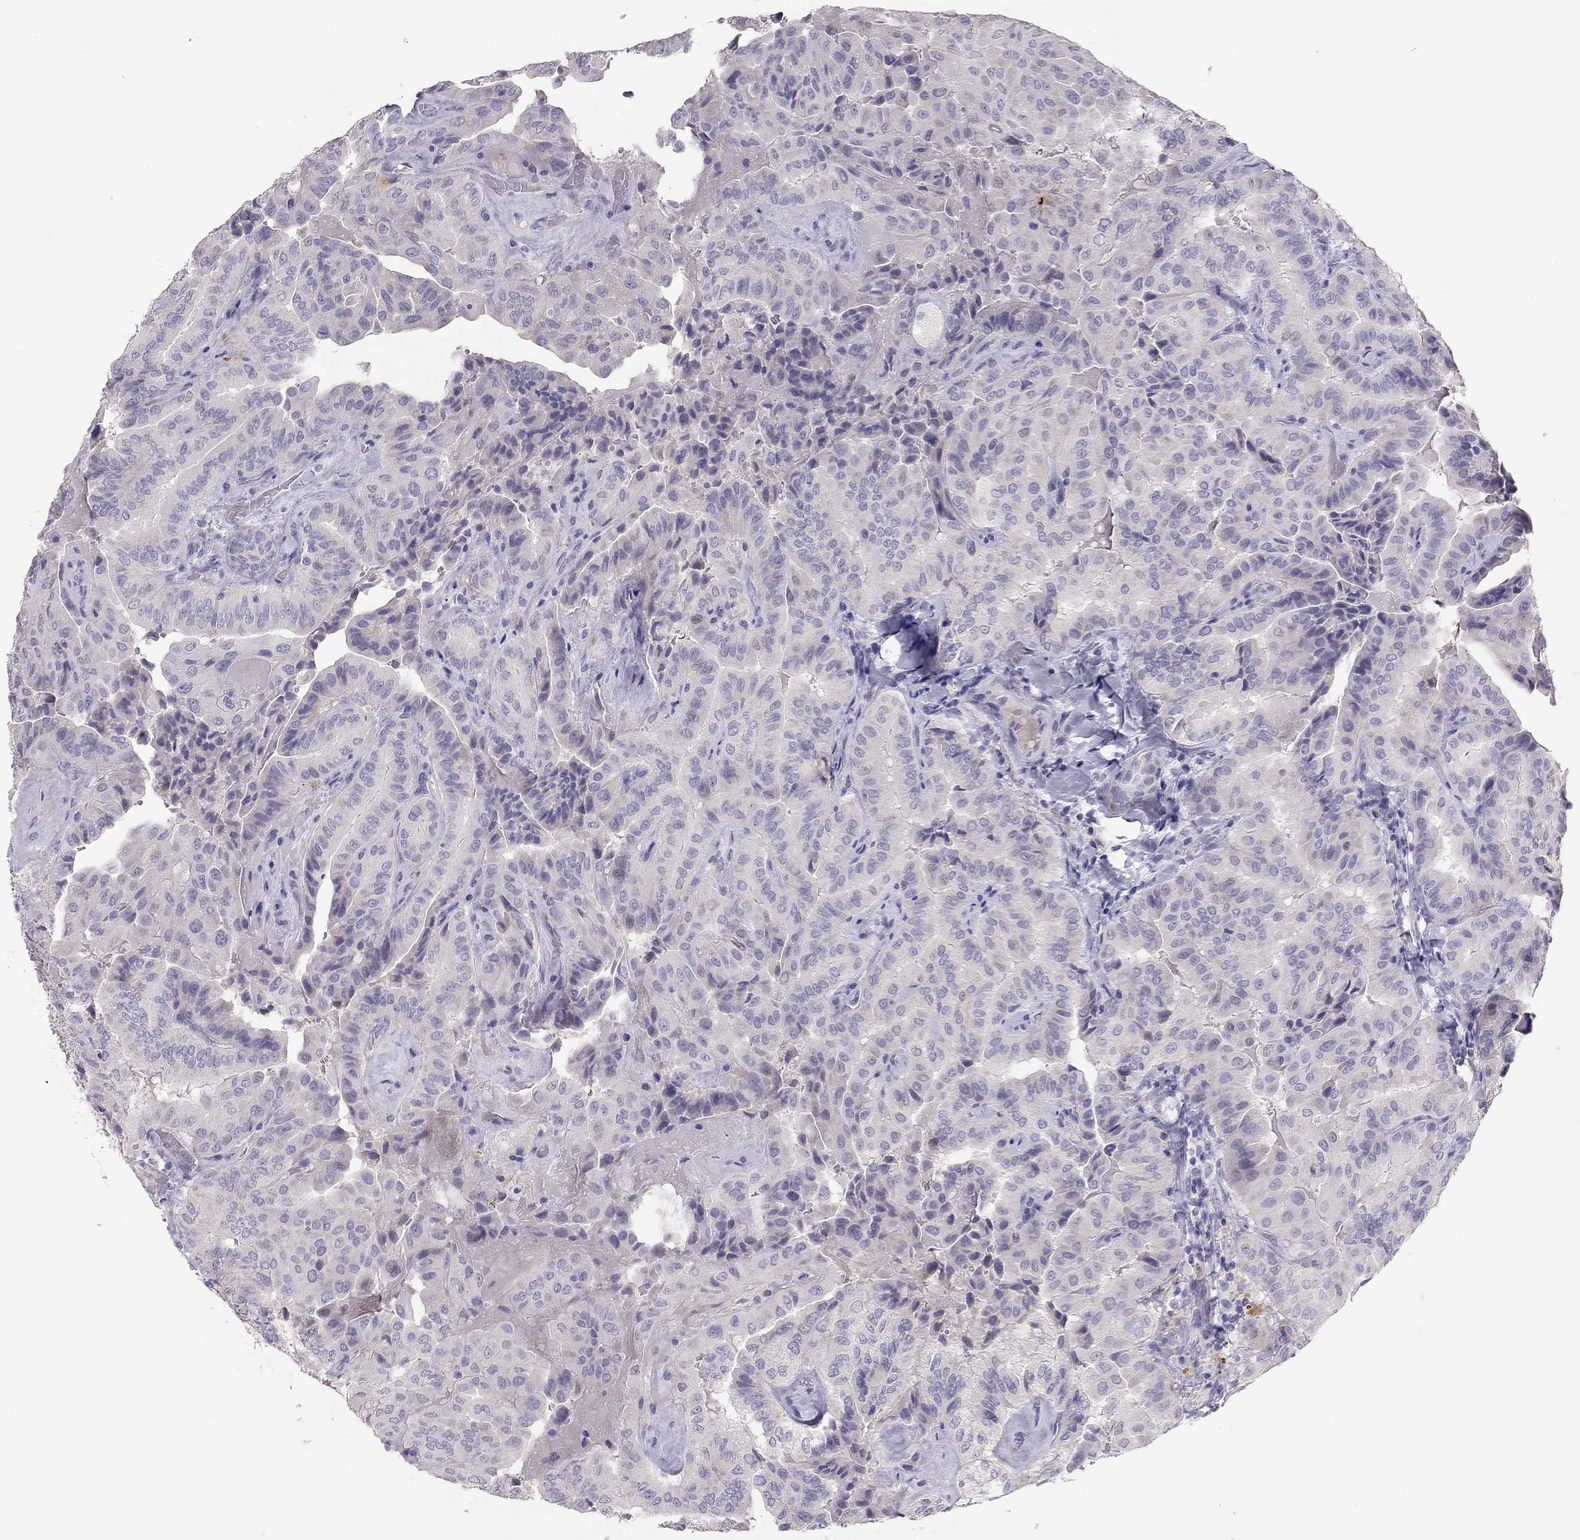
{"staining": {"intensity": "negative", "quantity": "none", "location": "none"}, "tissue": "thyroid cancer", "cell_type": "Tumor cells", "image_type": "cancer", "snomed": [{"axis": "morphology", "description": "Papillary adenocarcinoma, NOS"}, {"axis": "topography", "description": "Thyroid gland"}], "caption": "High magnification brightfield microscopy of thyroid cancer stained with DAB (3,3'-diaminobenzidine) (brown) and counterstained with hematoxylin (blue): tumor cells show no significant expression.", "gene": "ADORA2A", "patient": {"sex": "female", "age": 68}}